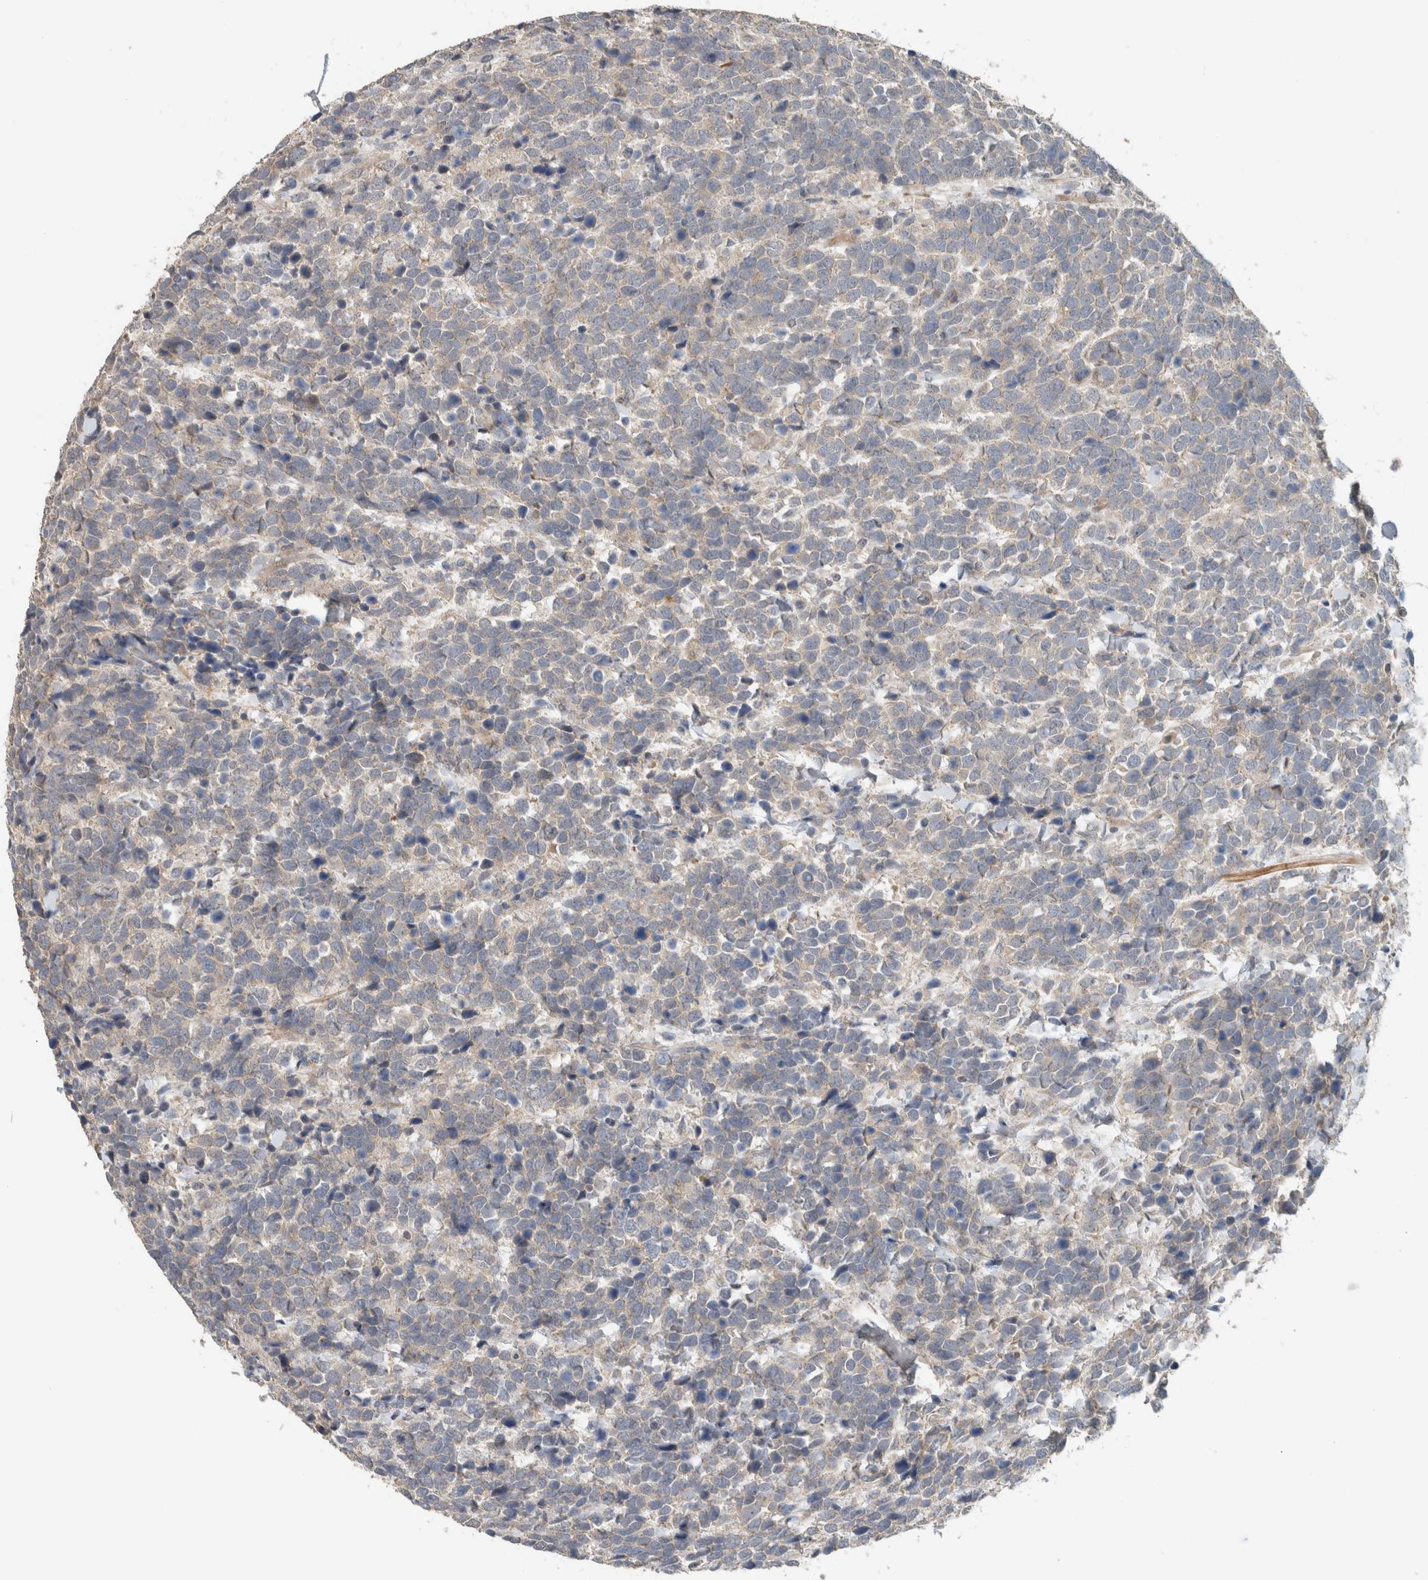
{"staining": {"intensity": "weak", "quantity": "<25%", "location": "cytoplasmic/membranous"}, "tissue": "urothelial cancer", "cell_type": "Tumor cells", "image_type": "cancer", "snomed": [{"axis": "morphology", "description": "Urothelial carcinoma, High grade"}, {"axis": "topography", "description": "Urinary bladder"}], "caption": "DAB immunohistochemical staining of urothelial carcinoma (high-grade) exhibits no significant positivity in tumor cells.", "gene": "ERCC6L2", "patient": {"sex": "female", "age": 82}}